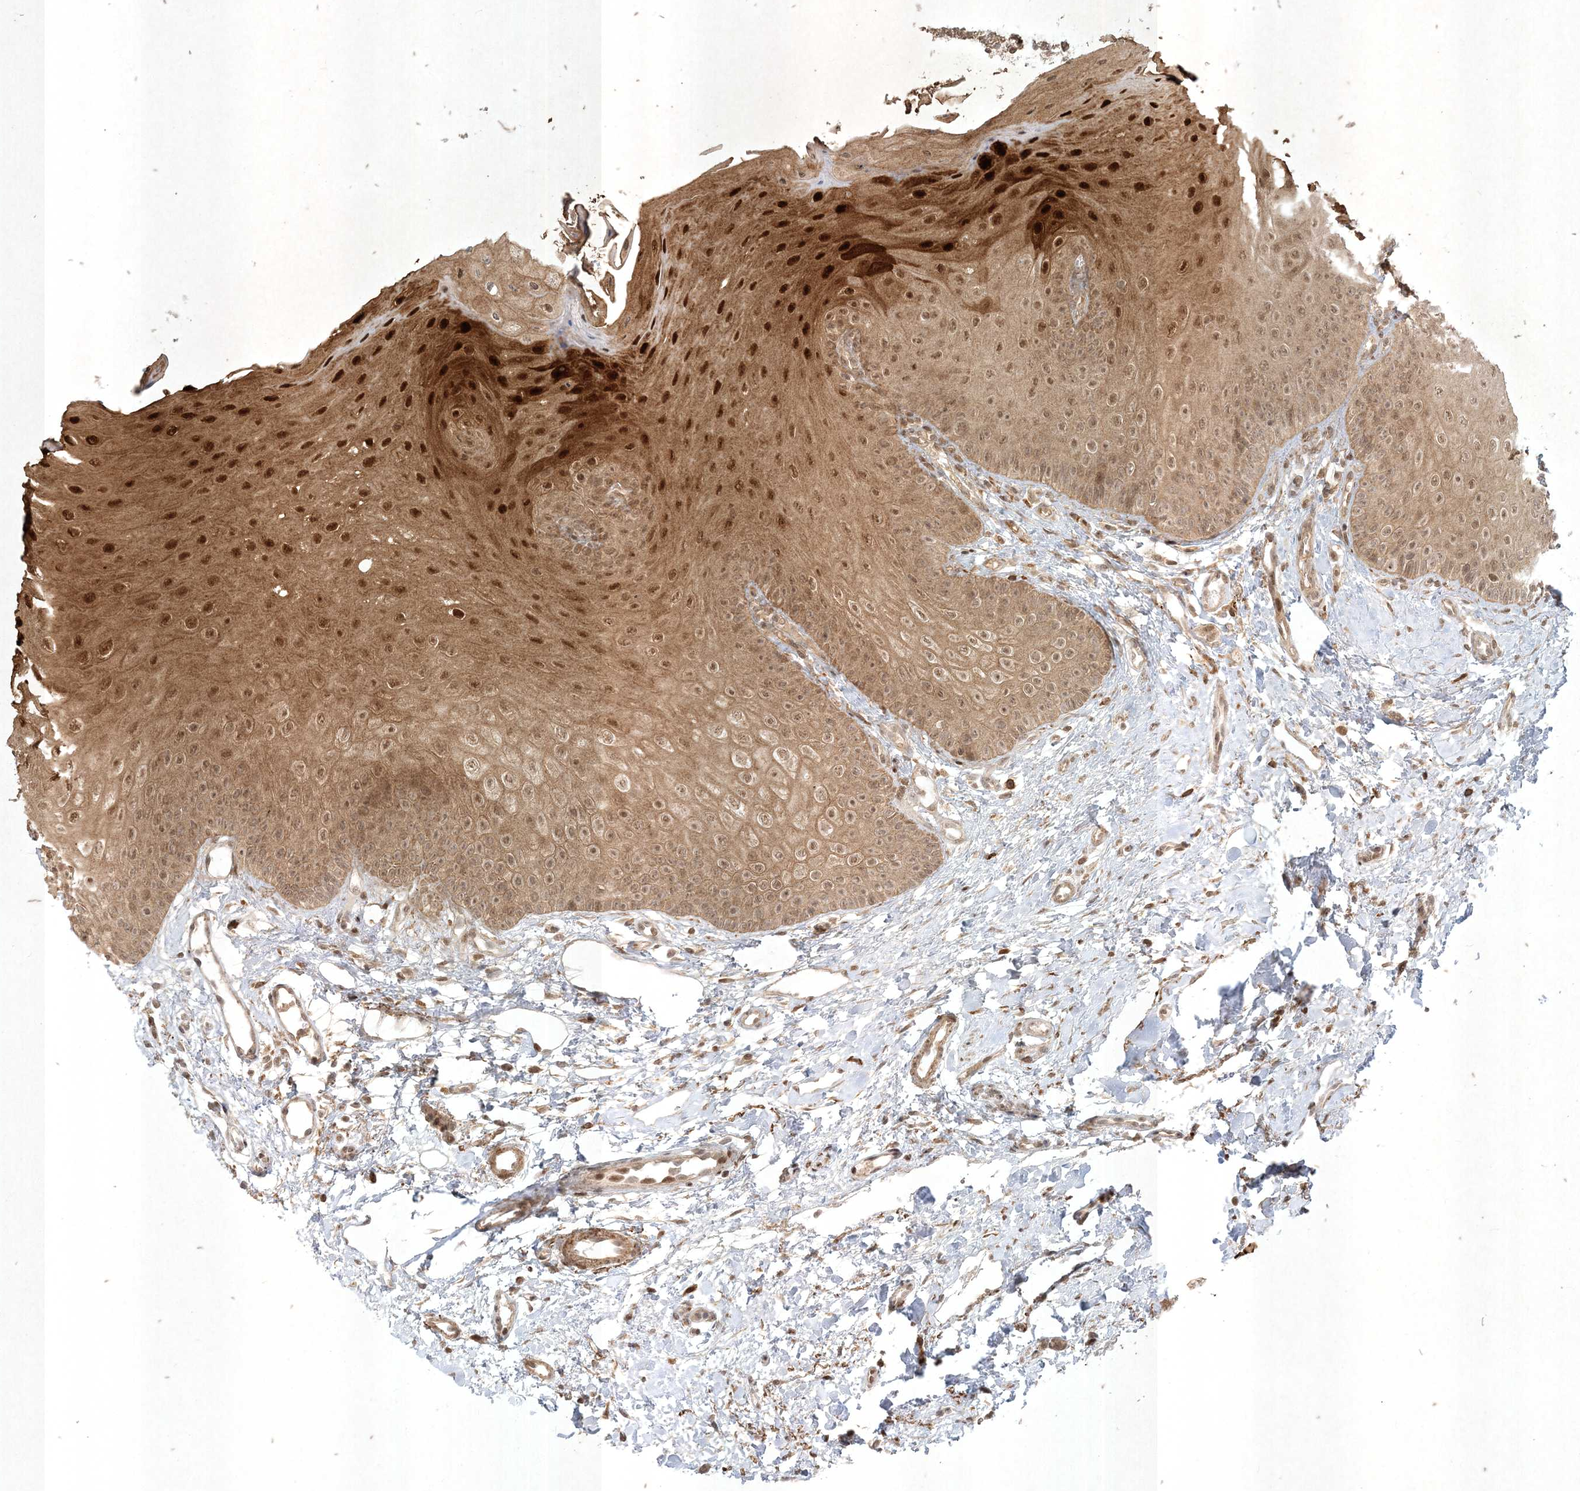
{"staining": {"intensity": "moderate", "quantity": ">75%", "location": "cytoplasmic/membranous,nuclear"}, "tissue": "oral mucosa", "cell_type": "Squamous epithelial cells", "image_type": "normal", "snomed": [{"axis": "morphology", "description": "Normal tissue, NOS"}, {"axis": "topography", "description": "Oral tissue"}], "caption": "Squamous epithelial cells display medium levels of moderate cytoplasmic/membranous,nuclear staining in approximately >75% of cells in benign oral mucosa. (brown staining indicates protein expression, while blue staining denotes nuclei).", "gene": "RRAS", "patient": {"sex": "female", "age": 68}}